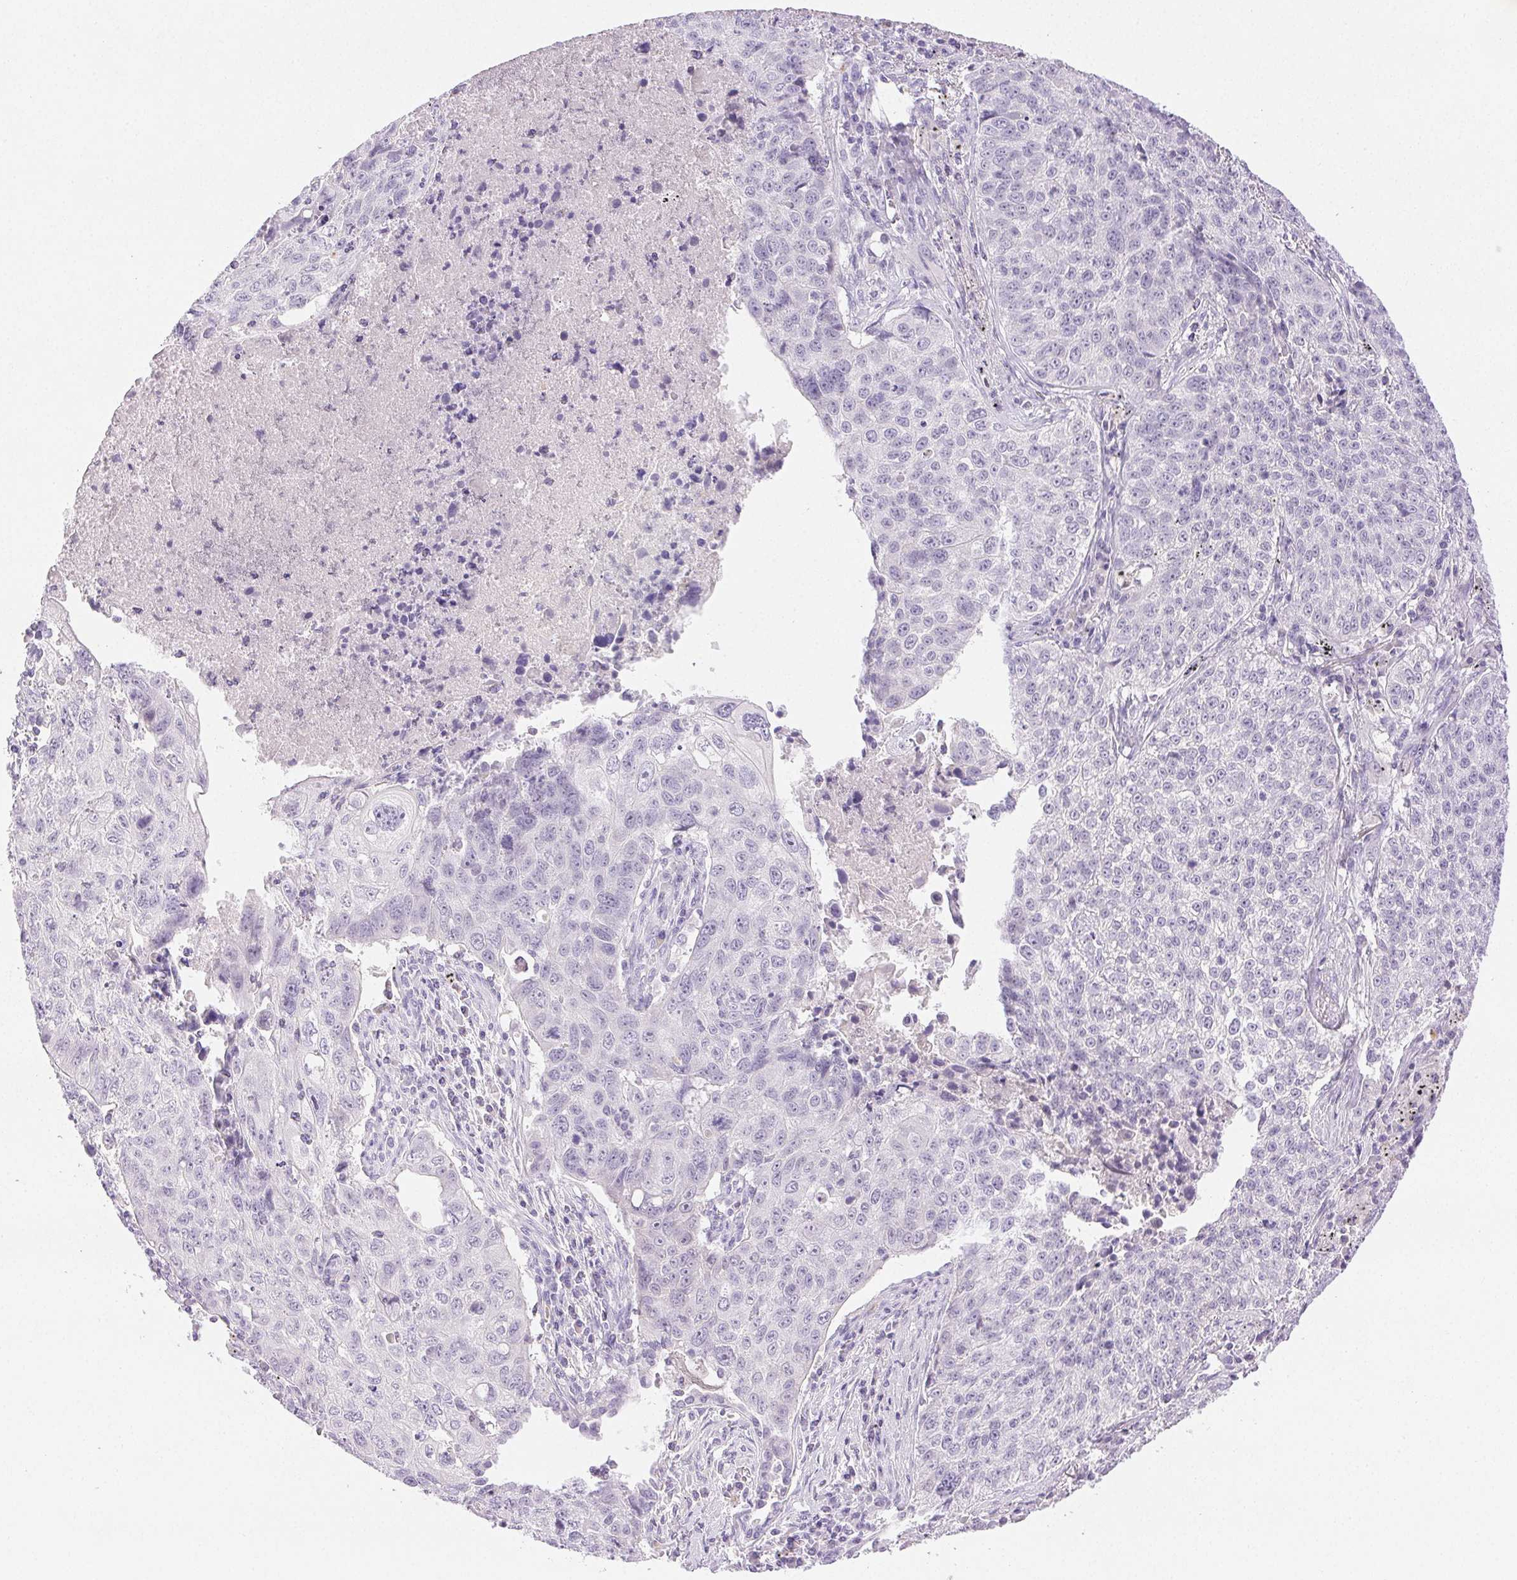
{"staining": {"intensity": "negative", "quantity": "none", "location": "none"}, "tissue": "lung cancer", "cell_type": "Tumor cells", "image_type": "cancer", "snomed": [{"axis": "morphology", "description": "Normal morphology"}, {"axis": "morphology", "description": "Aneuploidy"}, {"axis": "morphology", "description": "Squamous cell carcinoma, NOS"}, {"axis": "topography", "description": "Lymph node"}, {"axis": "topography", "description": "Lung"}], "caption": "Tumor cells are negative for protein expression in human lung cancer.", "gene": "EMX2", "patient": {"sex": "female", "age": 76}}